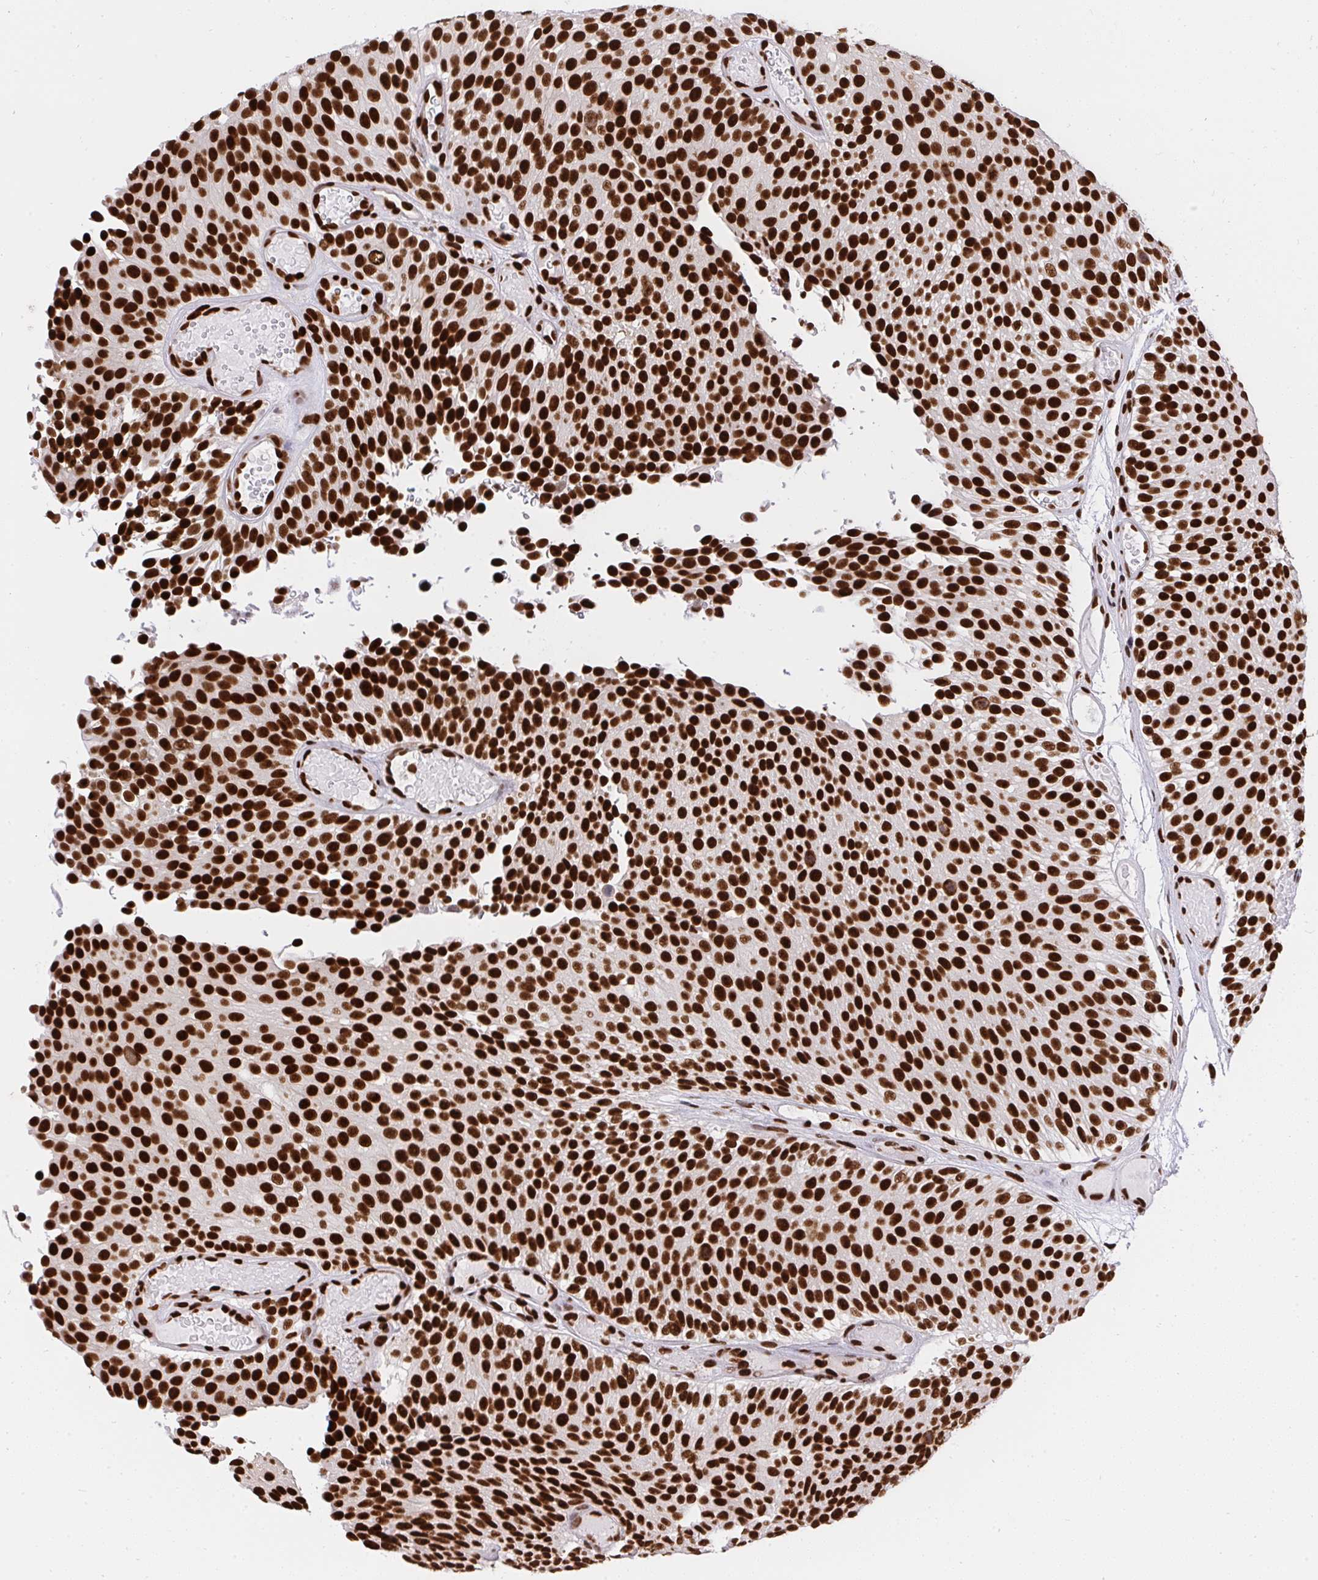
{"staining": {"intensity": "strong", "quantity": ">75%", "location": "nuclear"}, "tissue": "urothelial cancer", "cell_type": "Tumor cells", "image_type": "cancer", "snomed": [{"axis": "morphology", "description": "Urothelial carcinoma, Low grade"}, {"axis": "topography", "description": "Urinary bladder"}], "caption": "This photomicrograph displays immunohistochemistry staining of human urothelial cancer, with high strong nuclear expression in approximately >75% of tumor cells.", "gene": "HNRNPL", "patient": {"sex": "male", "age": 78}}